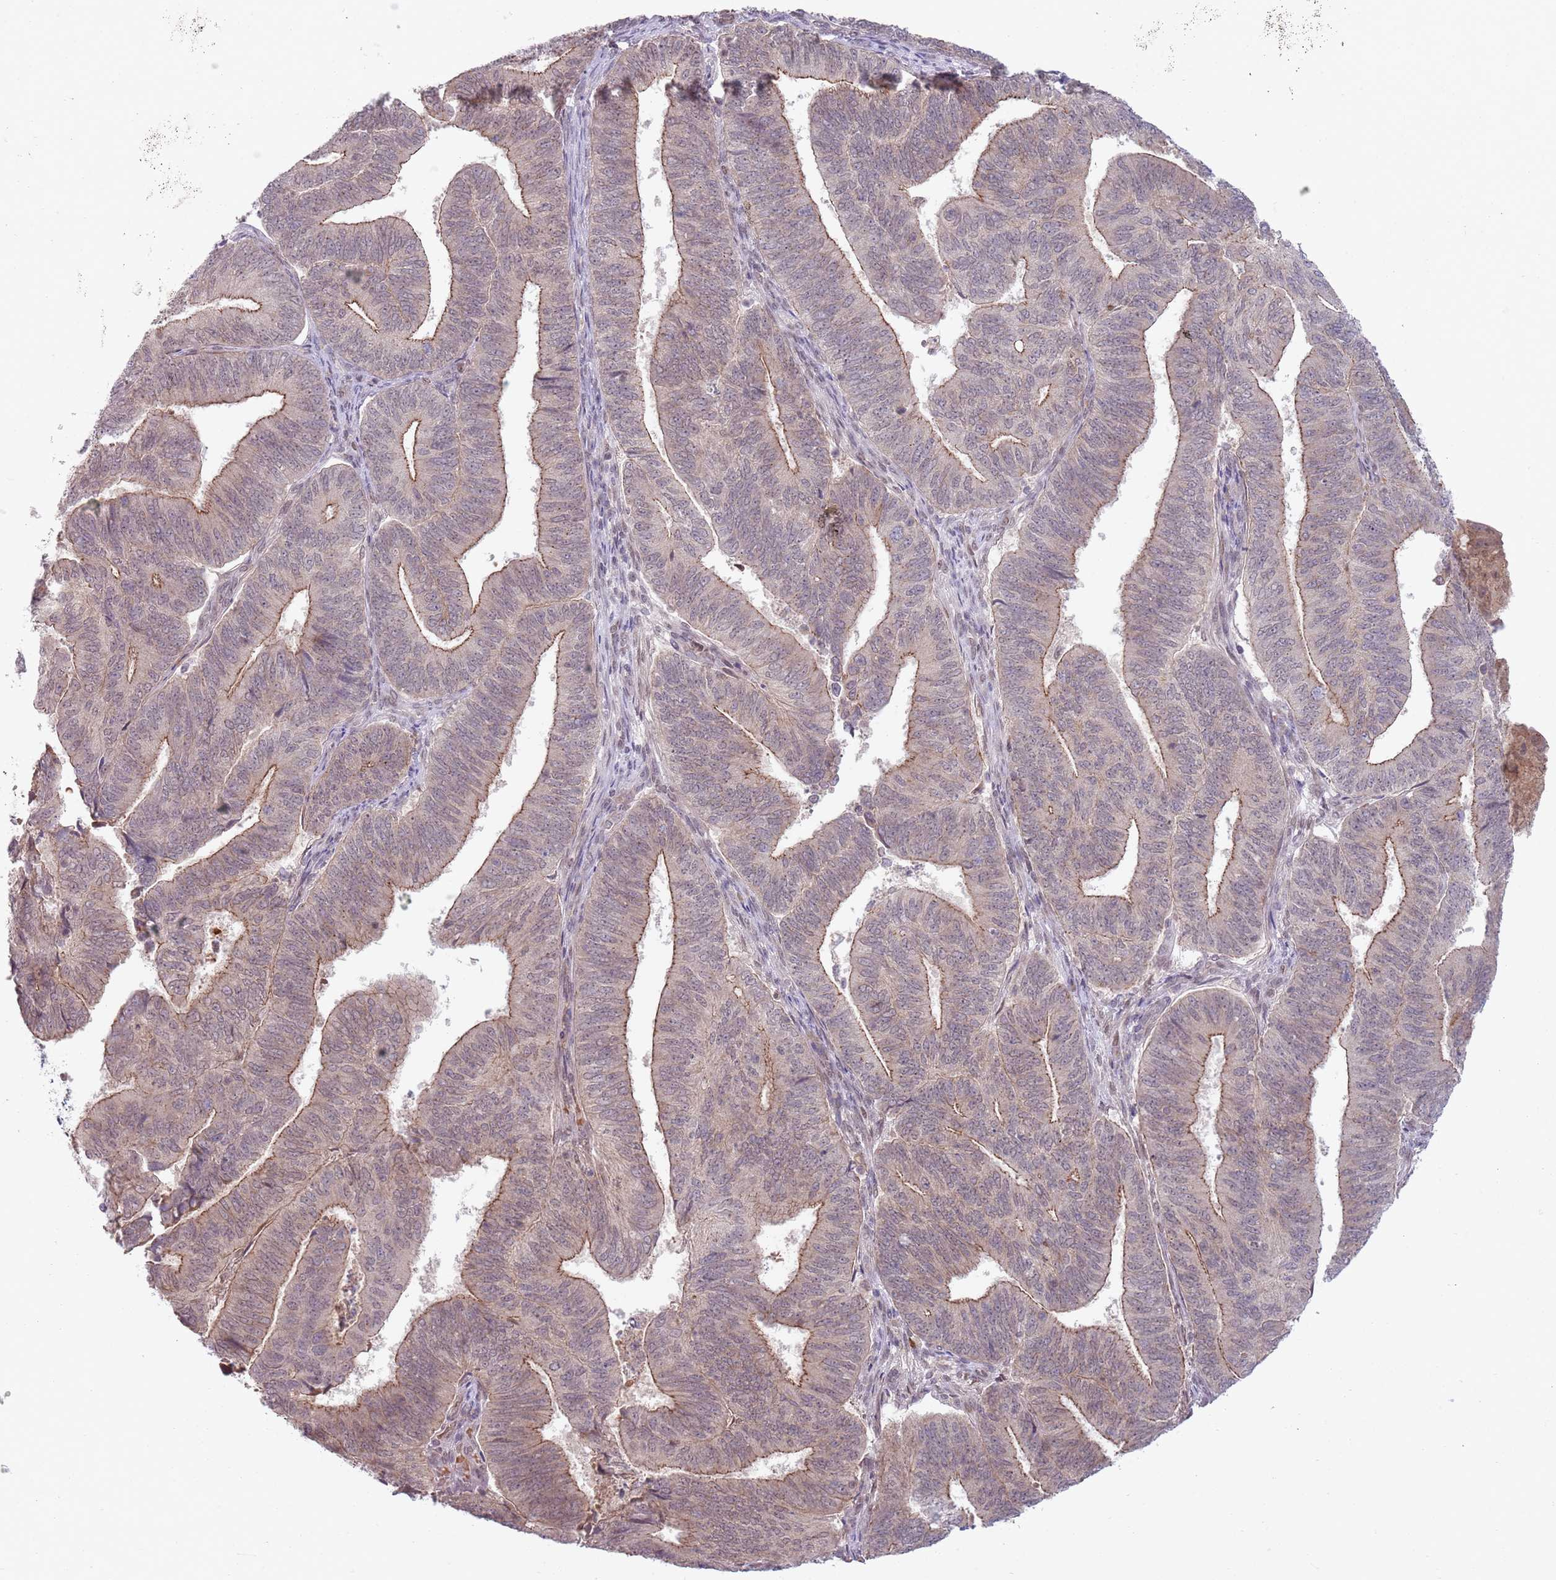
{"staining": {"intensity": "moderate", "quantity": "25%-75%", "location": "cytoplasmic/membranous"}, "tissue": "endometrial cancer", "cell_type": "Tumor cells", "image_type": "cancer", "snomed": [{"axis": "morphology", "description": "Adenocarcinoma, NOS"}, {"axis": "topography", "description": "Endometrium"}], "caption": "Moderate cytoplasmic/membranous expression for a protein is appreciated in about 25%-75% of tumor cells of endometrial cancer using immunohistochemistry (IHC).", "gene": "TM2D1", "patient": {"sex": "female", "age": 70}}